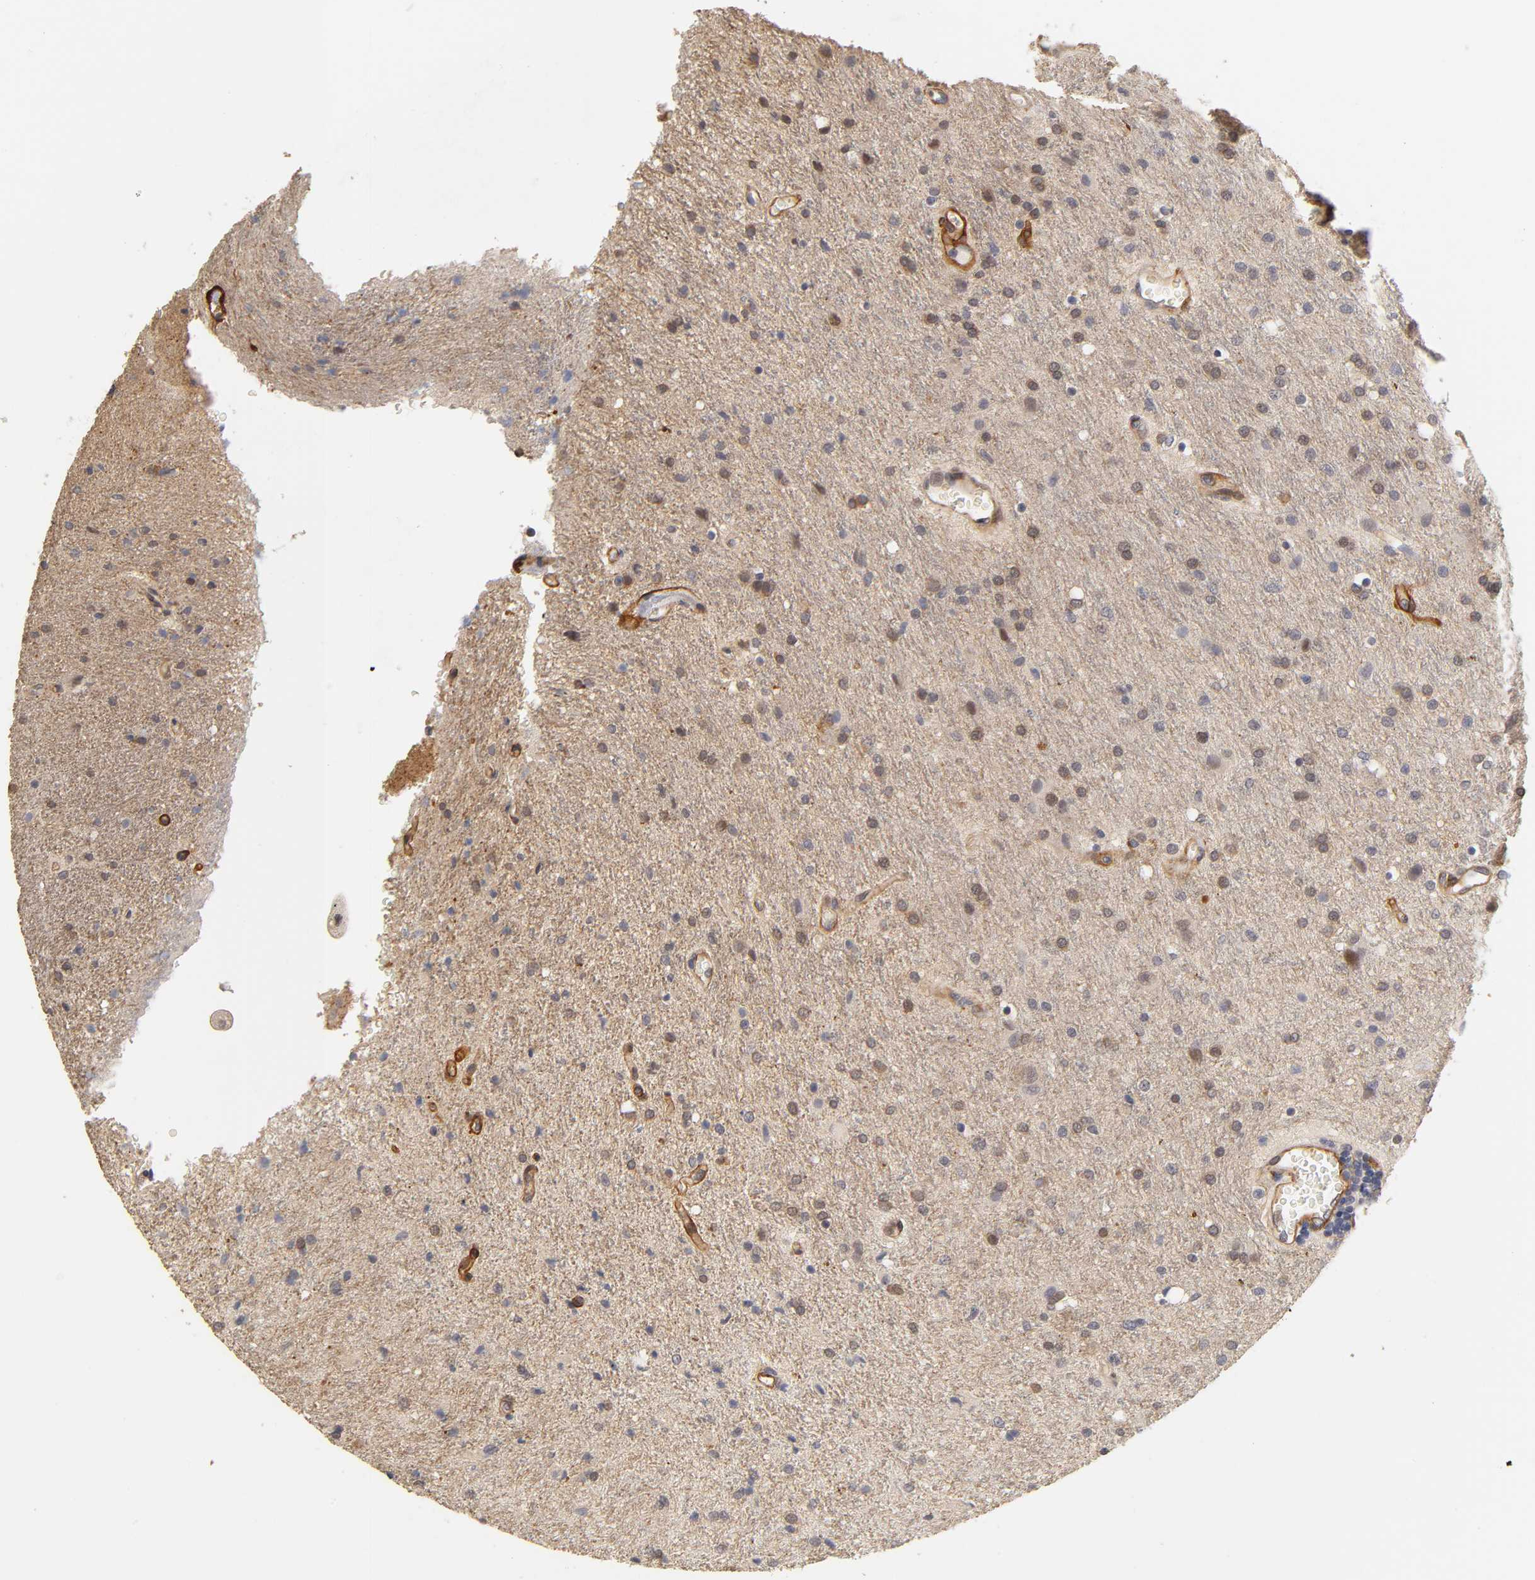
{"staining": {"intensity": "moderate", "quantity": "25%-75%", "location": "cytoplasmic/membranous"}, "tissue": "glioma", "cell_type": "Tumor cells", "image_type": "cancer", "snomed": [{"axis": "morphology", "description": "Normal tissue, NOS"}, {"axis": "morphology", "description": "Glioma, malignant, High grade"}, {"axis": "topography", "description": "Cerebral cortex"}], "caption": "This histopathology image demonstrates immunohistochemistry staining of human glioma, with medium moderate cytoplasmic/membranous positivity in about 25%-75% of tumor cells.", "gene": "LAMB1", "patient": {"sex": "male", "age": 56}}